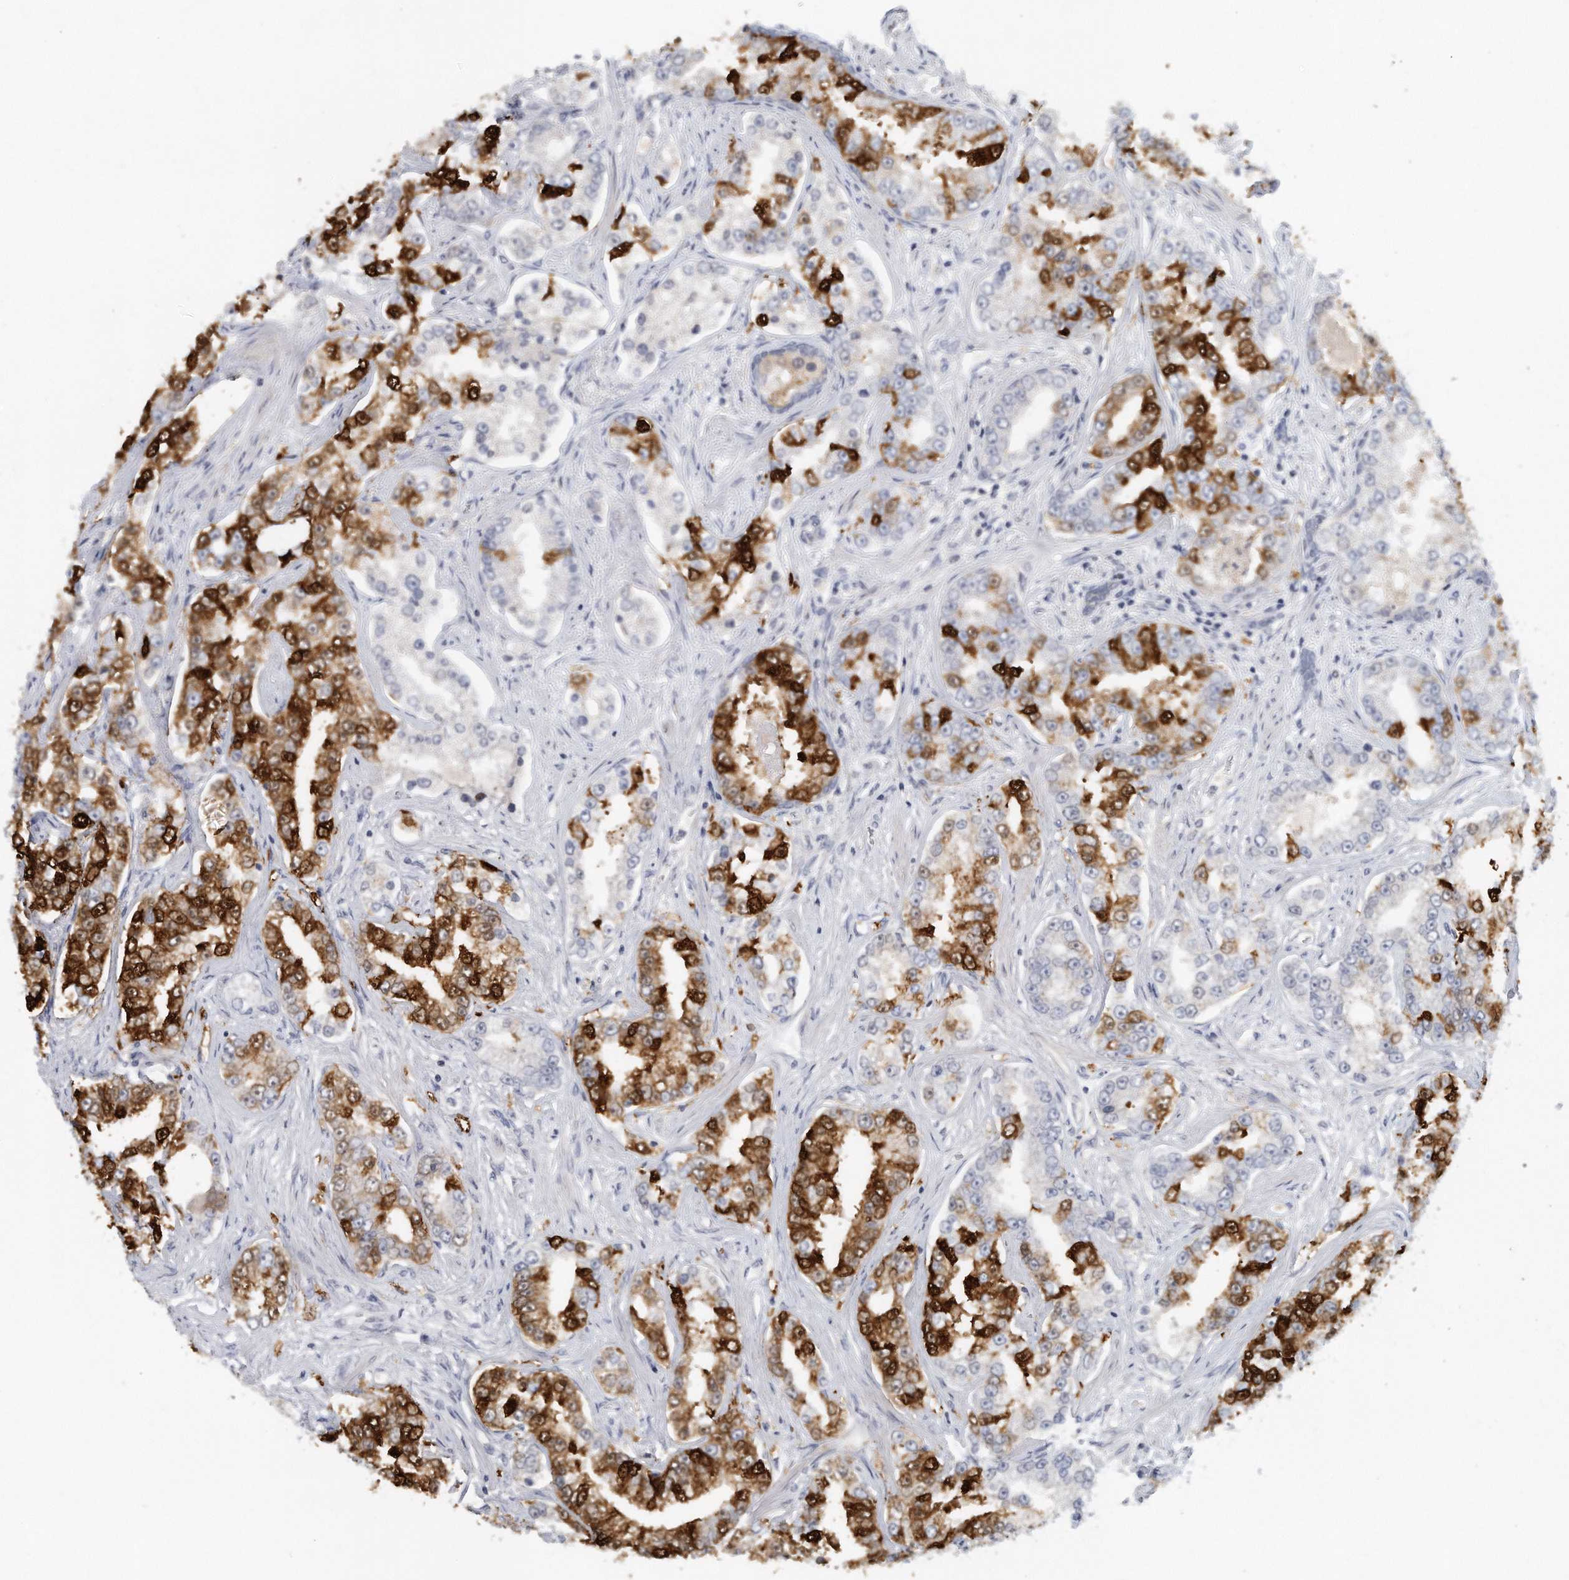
{"staining": {"intensity": "strong", "quantity": "25%-75%", "location": "cytoplasmic/membranous"}, "tissue": "prostate cancer", "cell_type": "Tumor cells", "image_type": "cancer", "snomed": [{"axis": "morphology", "description": "Normal tissue, NOS"}, {"axis": "morphology", "description": "Adenocarcinoma, High grade"}, {"axis": "topography", "description": "Prostate"}], "caption": "Immunohistochemical staining of prostate cancer demonstrates strong cytoplasmic/membranous protein expression in about 25%-75% of tumor cells.", "gene": "DDX43", "patient": {"sex": "male", "age": 83}}